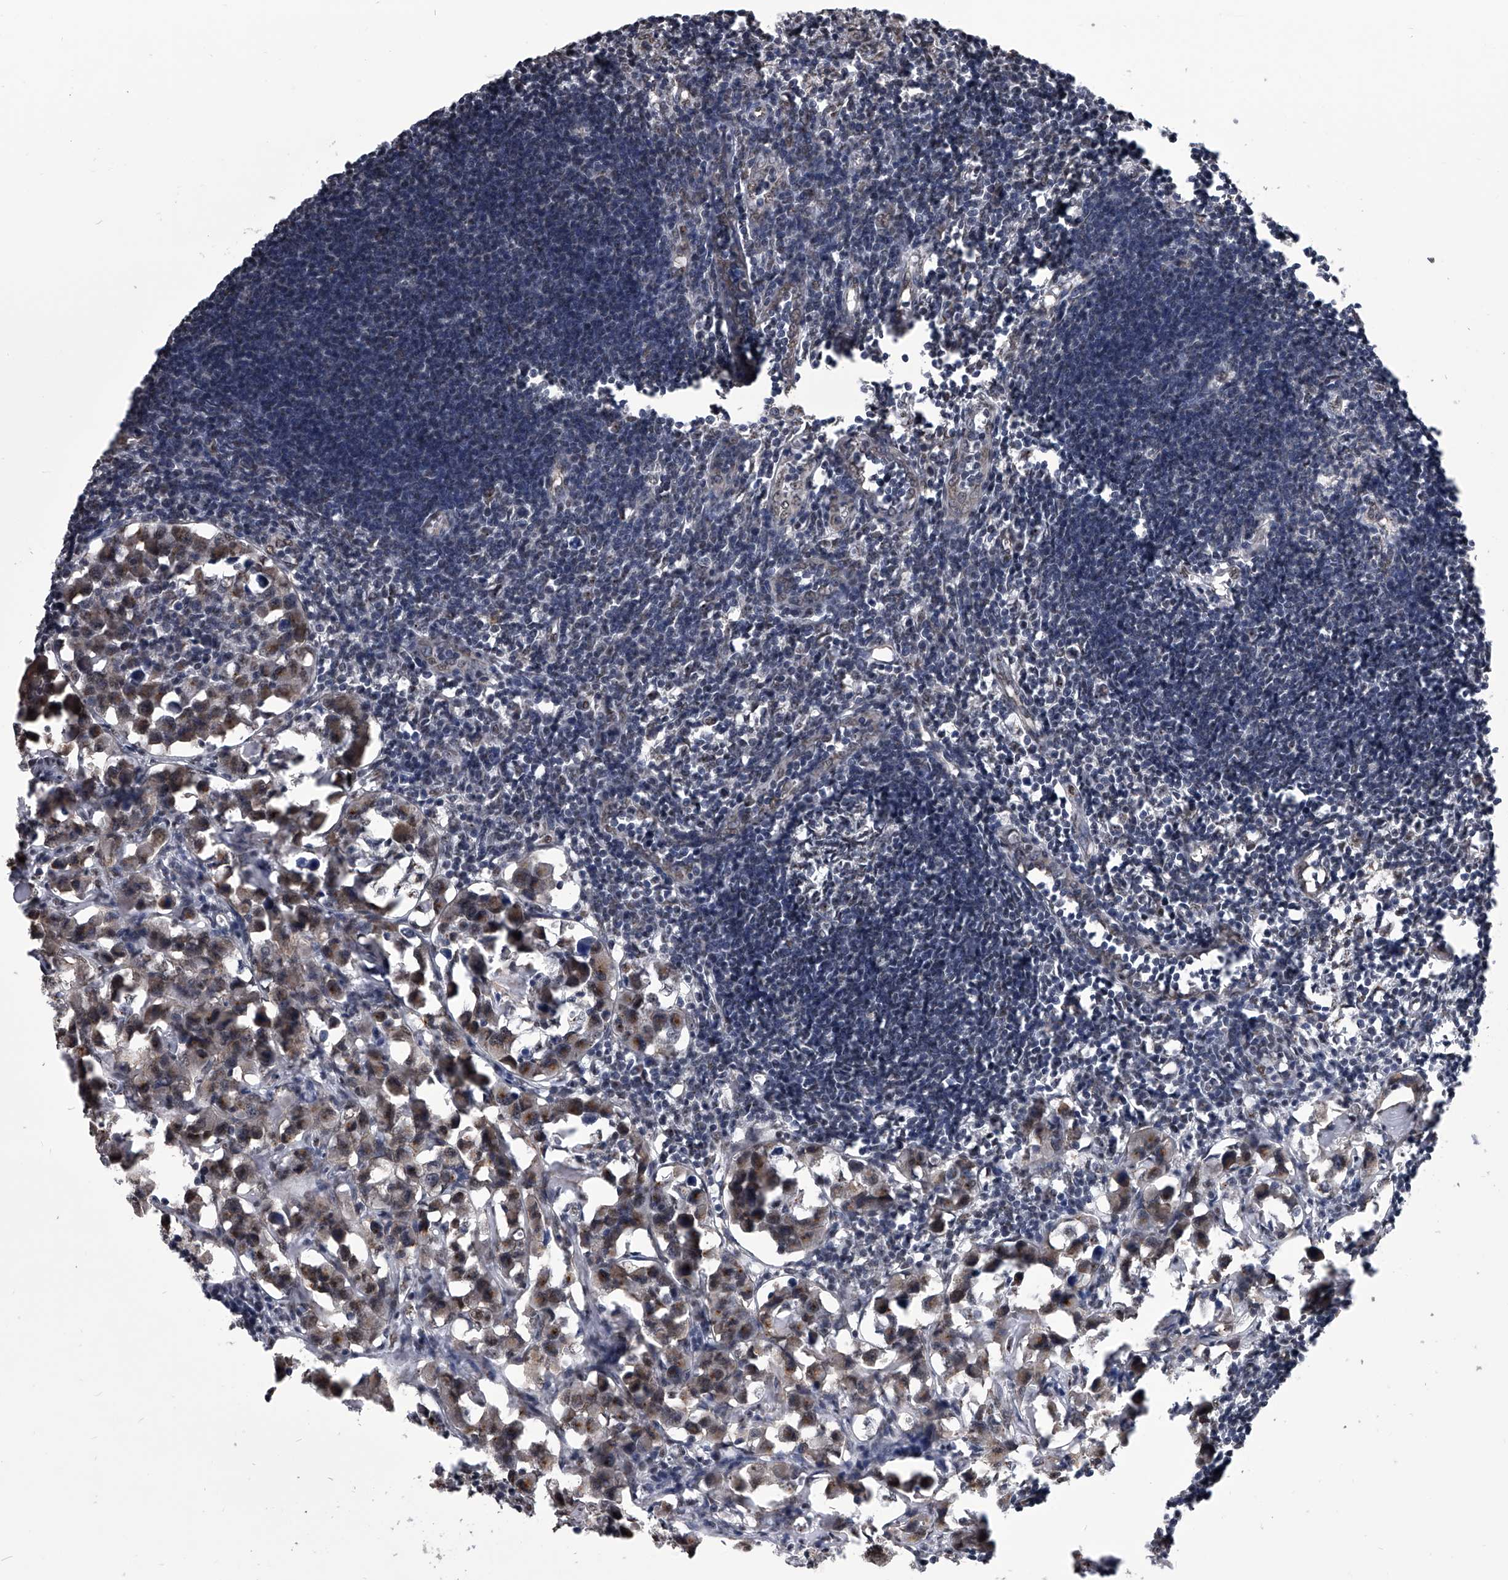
{"staining": {"intensity": "moderate", "quantity": "<25%", "location": "nuclear"}, "tissue": "lymph node", "cell_type": "Non-germinal center cells", "image_type": "normal", "snomed": [{"axis": "morphology", "description": "Normal tissue, NOS"}, {"axis": "morphology", "description": "Malignant melanoma, Metastatic site"}, {"axis": "topography", "description": "Lymph node"}], "caption": "DAB (3,3'-diaminobenzidine) immunohistochemical staining of benign human lymph node displays moderate nuclear protein staining in approximately <25% of non-germinal center cells. The protein is shown in brown color, while the nuclei are stained blue.", "gene": "ZNF76", "patient": {"sex": "male", "age": 41}}